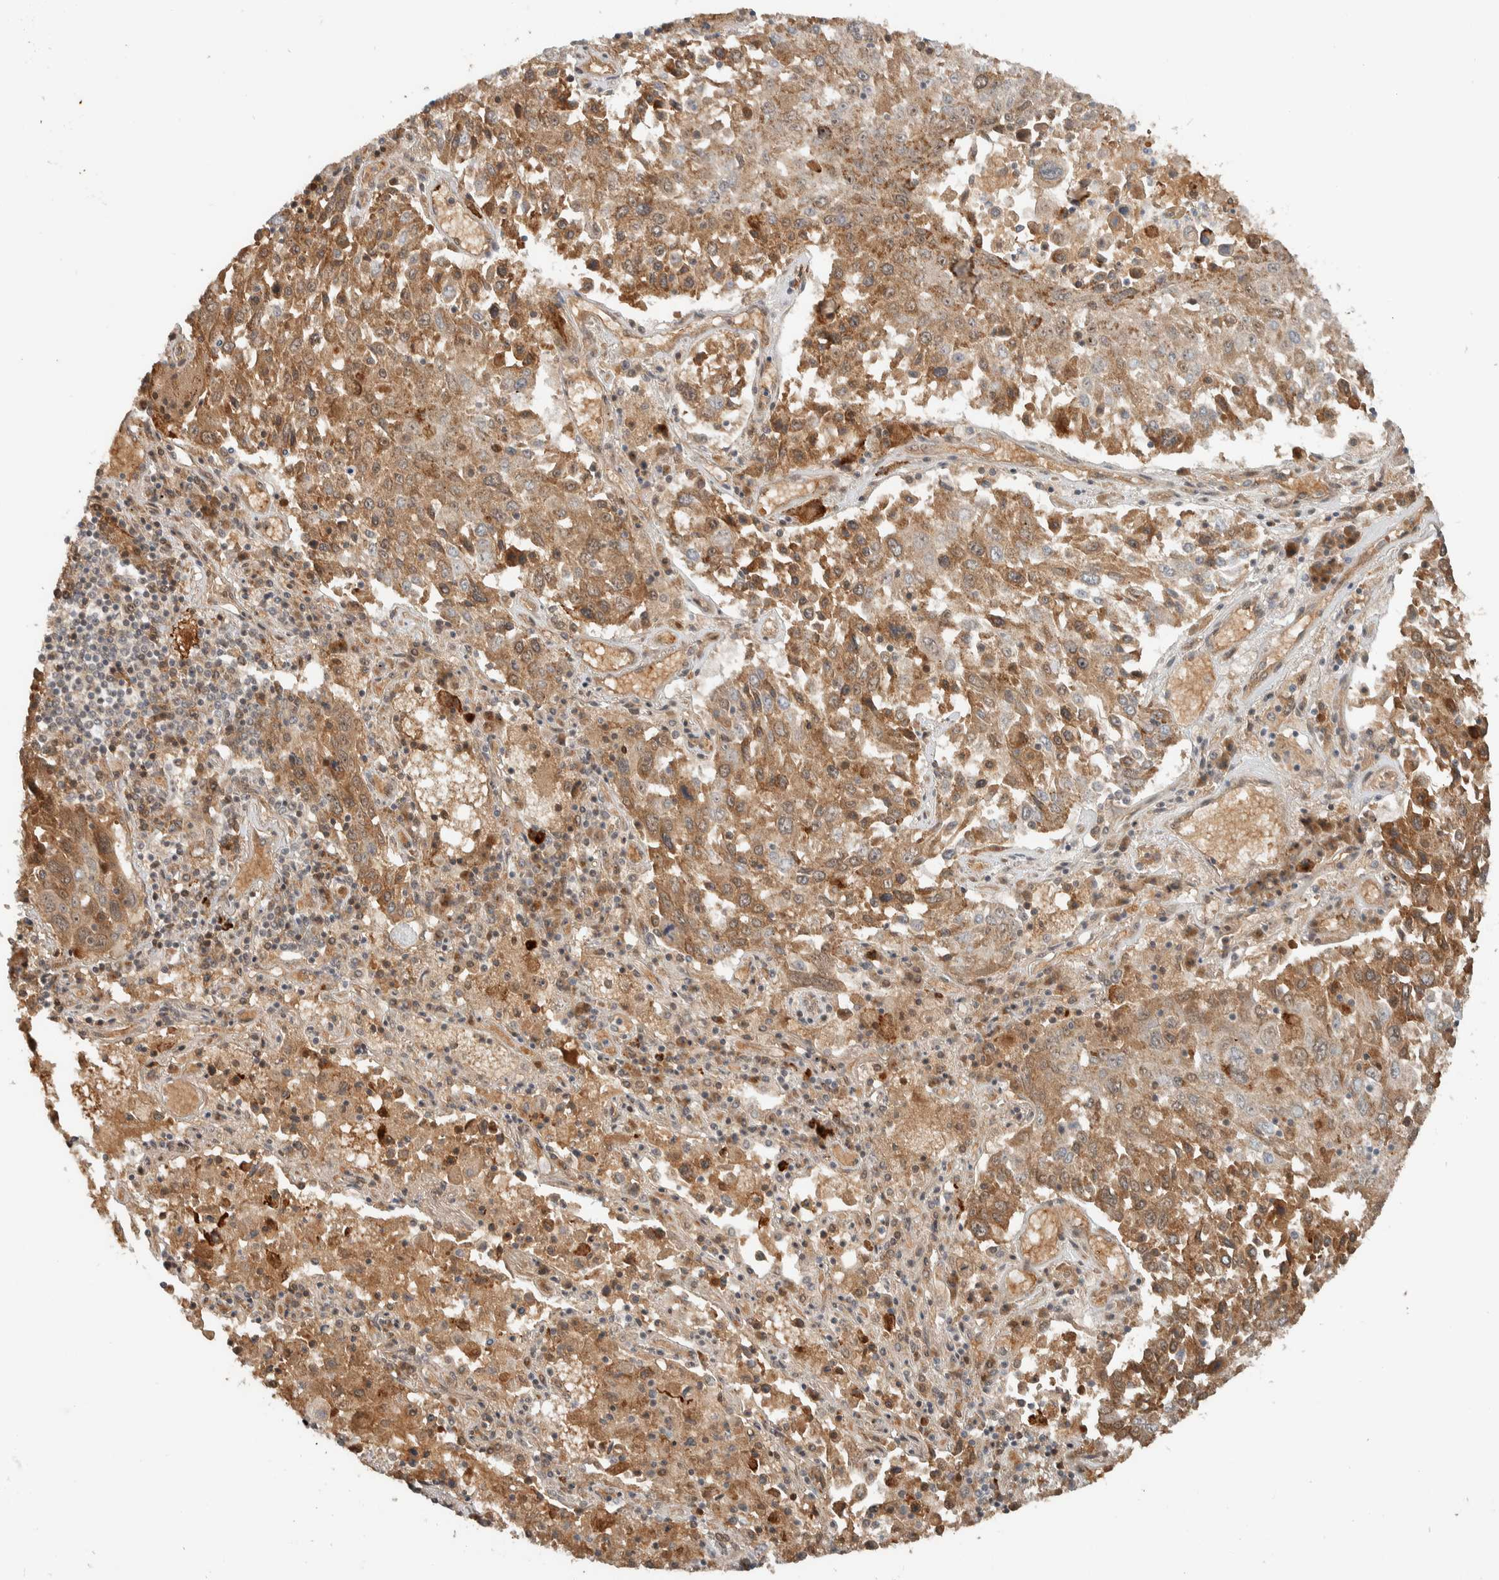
{"staining": {"intensity": "moderate", "quantity": ">75%", "location": "cytoplasmic/membranous"}, "tissue": "lung cancer", "cell_type": "Tumor cells", "image_type": "cancer", "snomed": [{"axis": "morphology", "description": "Squamous cell carcinoma, NOS"}, {"axis": "topography", "description": "Lung"}], "caption": "Squamous cell carcinoma (lung) stained for a protein exhibits moderate cytoplasmic/membranous positivity in tumor cells.", "gene": "ZBTB2", "patient": {"sex": "male", "age": 65}}